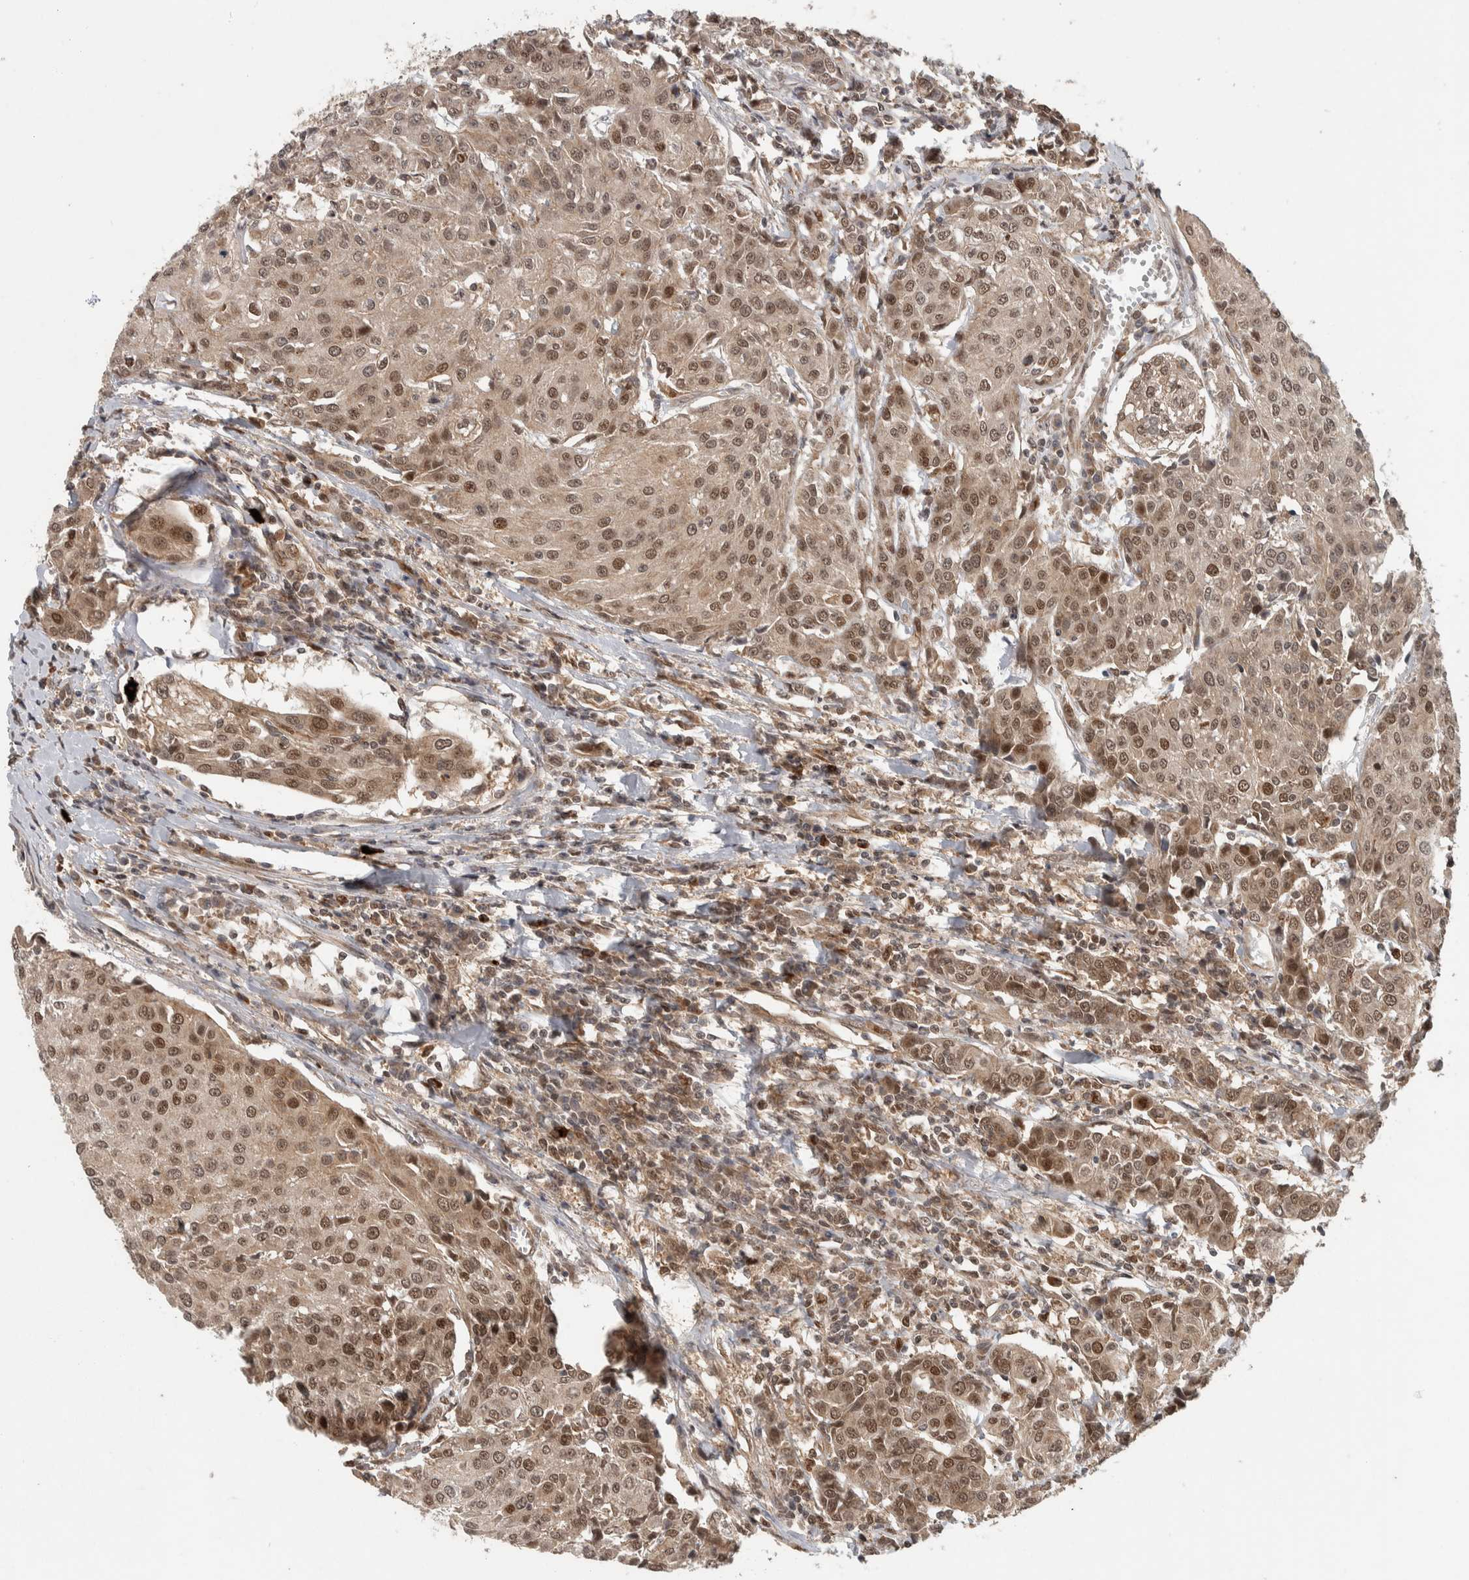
{"staining": {"intensity": "moderate", "quantity": ">75%", "location": "cytoplasmic/membranous,nuclear"}, "tissue": "urothelial cancer", "cell_type": "Tumor cells", "image_type": "cancer", "snomed": [{"axis": "morphology", "description": "Urothelial carcinoma, High grade"}, {"axis": "topography", "description": "Urinary bladder"}], "caption": "Brown immunohistochemical staining in human urothelial cancer exhibits moderate cytoplasmic/membranous and nuclear staining in about >75% of tumor cells.", "gene": "RPS6KA4", "patient": {"sex": "female", "age": 85}}